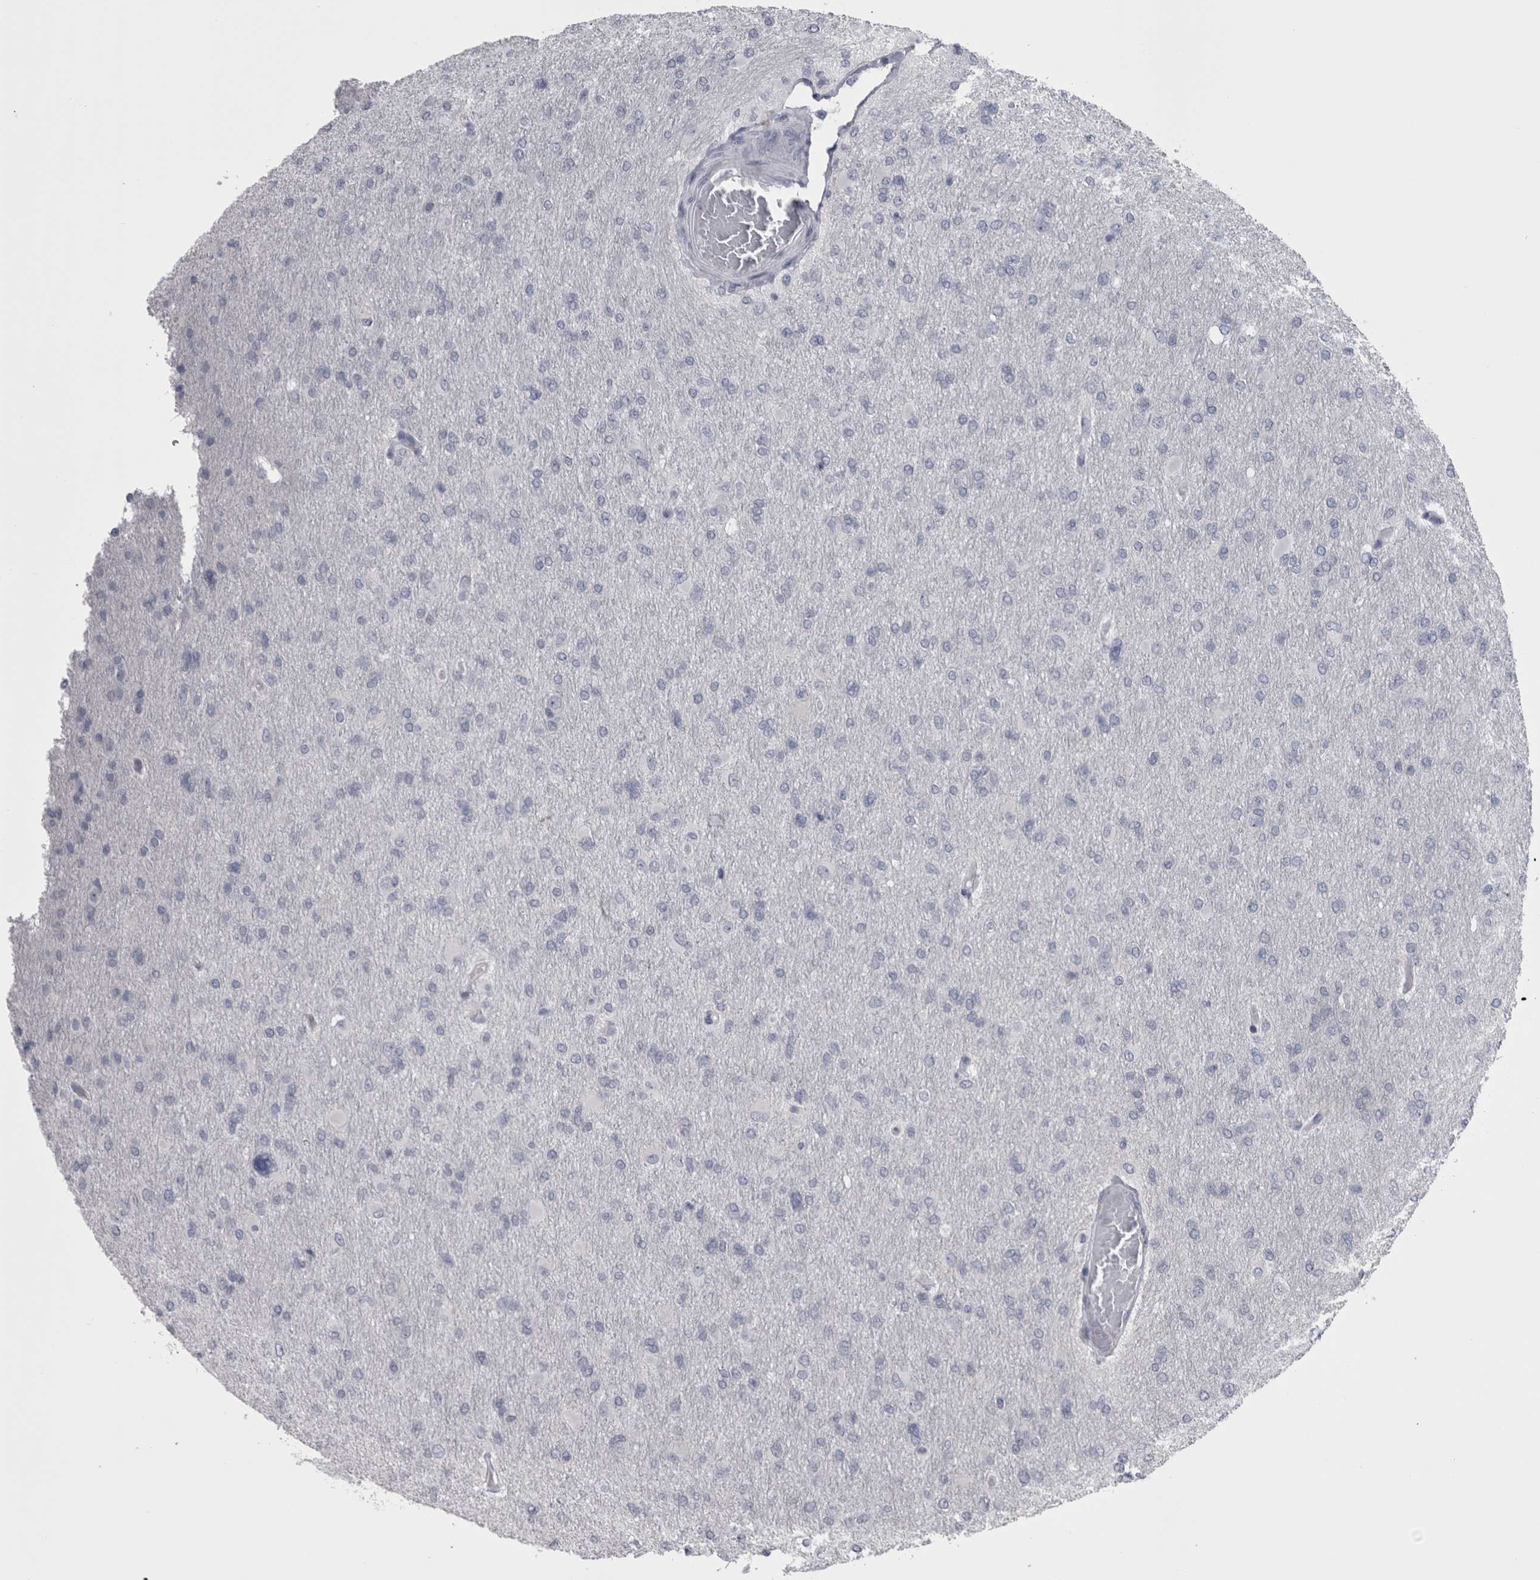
{"staining": {"intensity": "negative", "quantity": "none", "location": "none"}, "tissue": "glioma", "cell_type": "Tumor cells", "image_type": "cancer", "snomed": [{"axis": "morphology", "description": "Glioma, malignant, High grade"}, {"axis": "topography", "description": "Cerebral cortex"}], "caption": "High magnification brightfield microscopy of glioma stained with DAB (brown) and counterstained with hematoxylin (blue): tumor cells show no significant expression.", "gene": "APRT", "patient": {"sex": "female", "age": 36}}